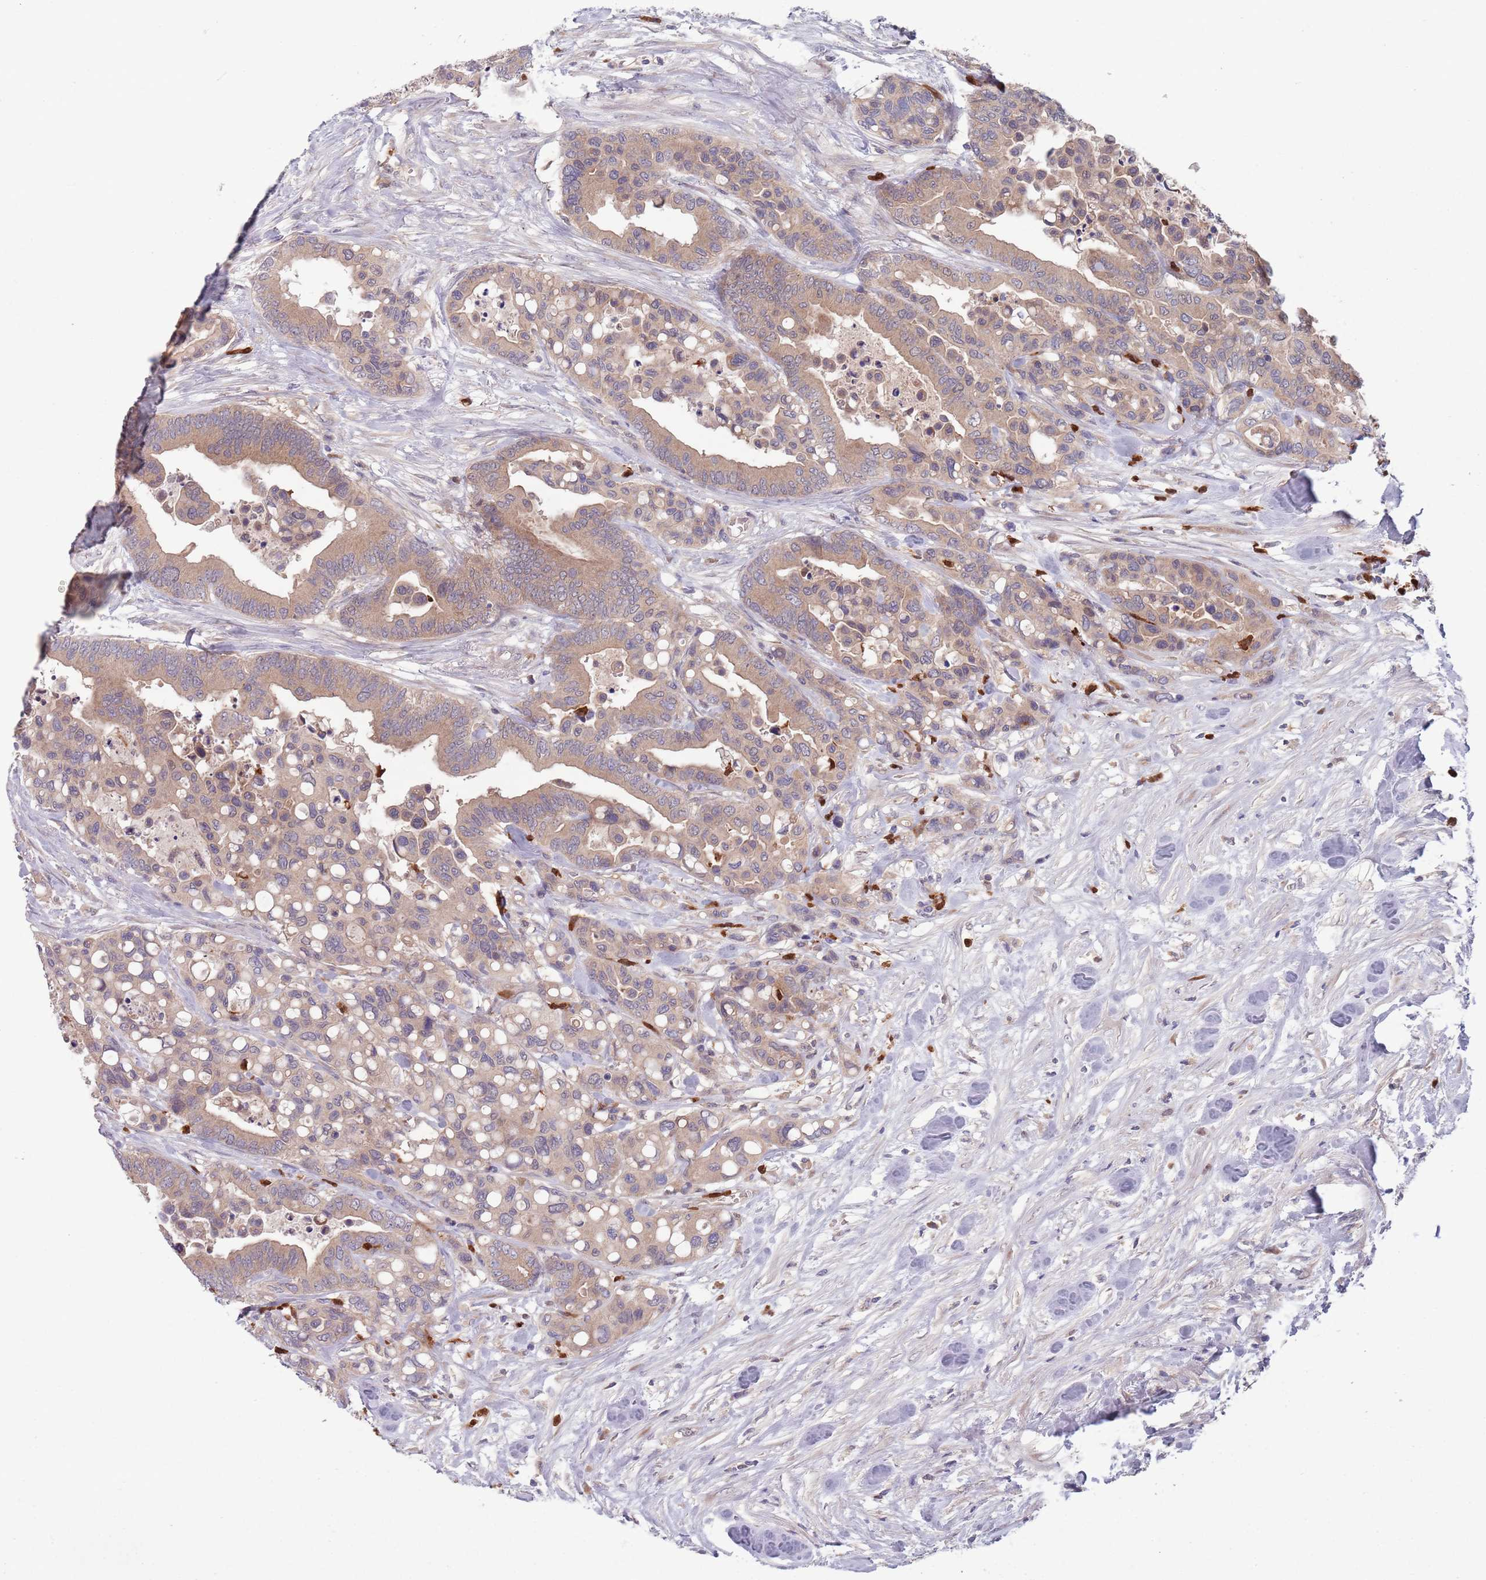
{"staining": {"intensity": "weak", "quantity": ">75%", "location": "cytoplasmic/membranous"}, "tissue": "colorectal cancer", "cell_type": "Tumor cells", "image_type": "cancer", "snomed": [{"axis": "morphology", "description": "Adenocarcinoma, NOS"}, {"axis": "topography", "description": "Colon"}], "caption": "Immunohistochemistry staining of colorectal cancer, which reveals low levels of weak cytoplasmic/membranous positivity in approximately >75% of tumor cells indicating weak cytoplasmic/membranous protein positivity. The staining was performed using DAB (brown) for protein detection and nuclei were counterstained in hematoxylin (blue).", "gene": "TYW1", "patient": {"sex": "male", "age": 82}}